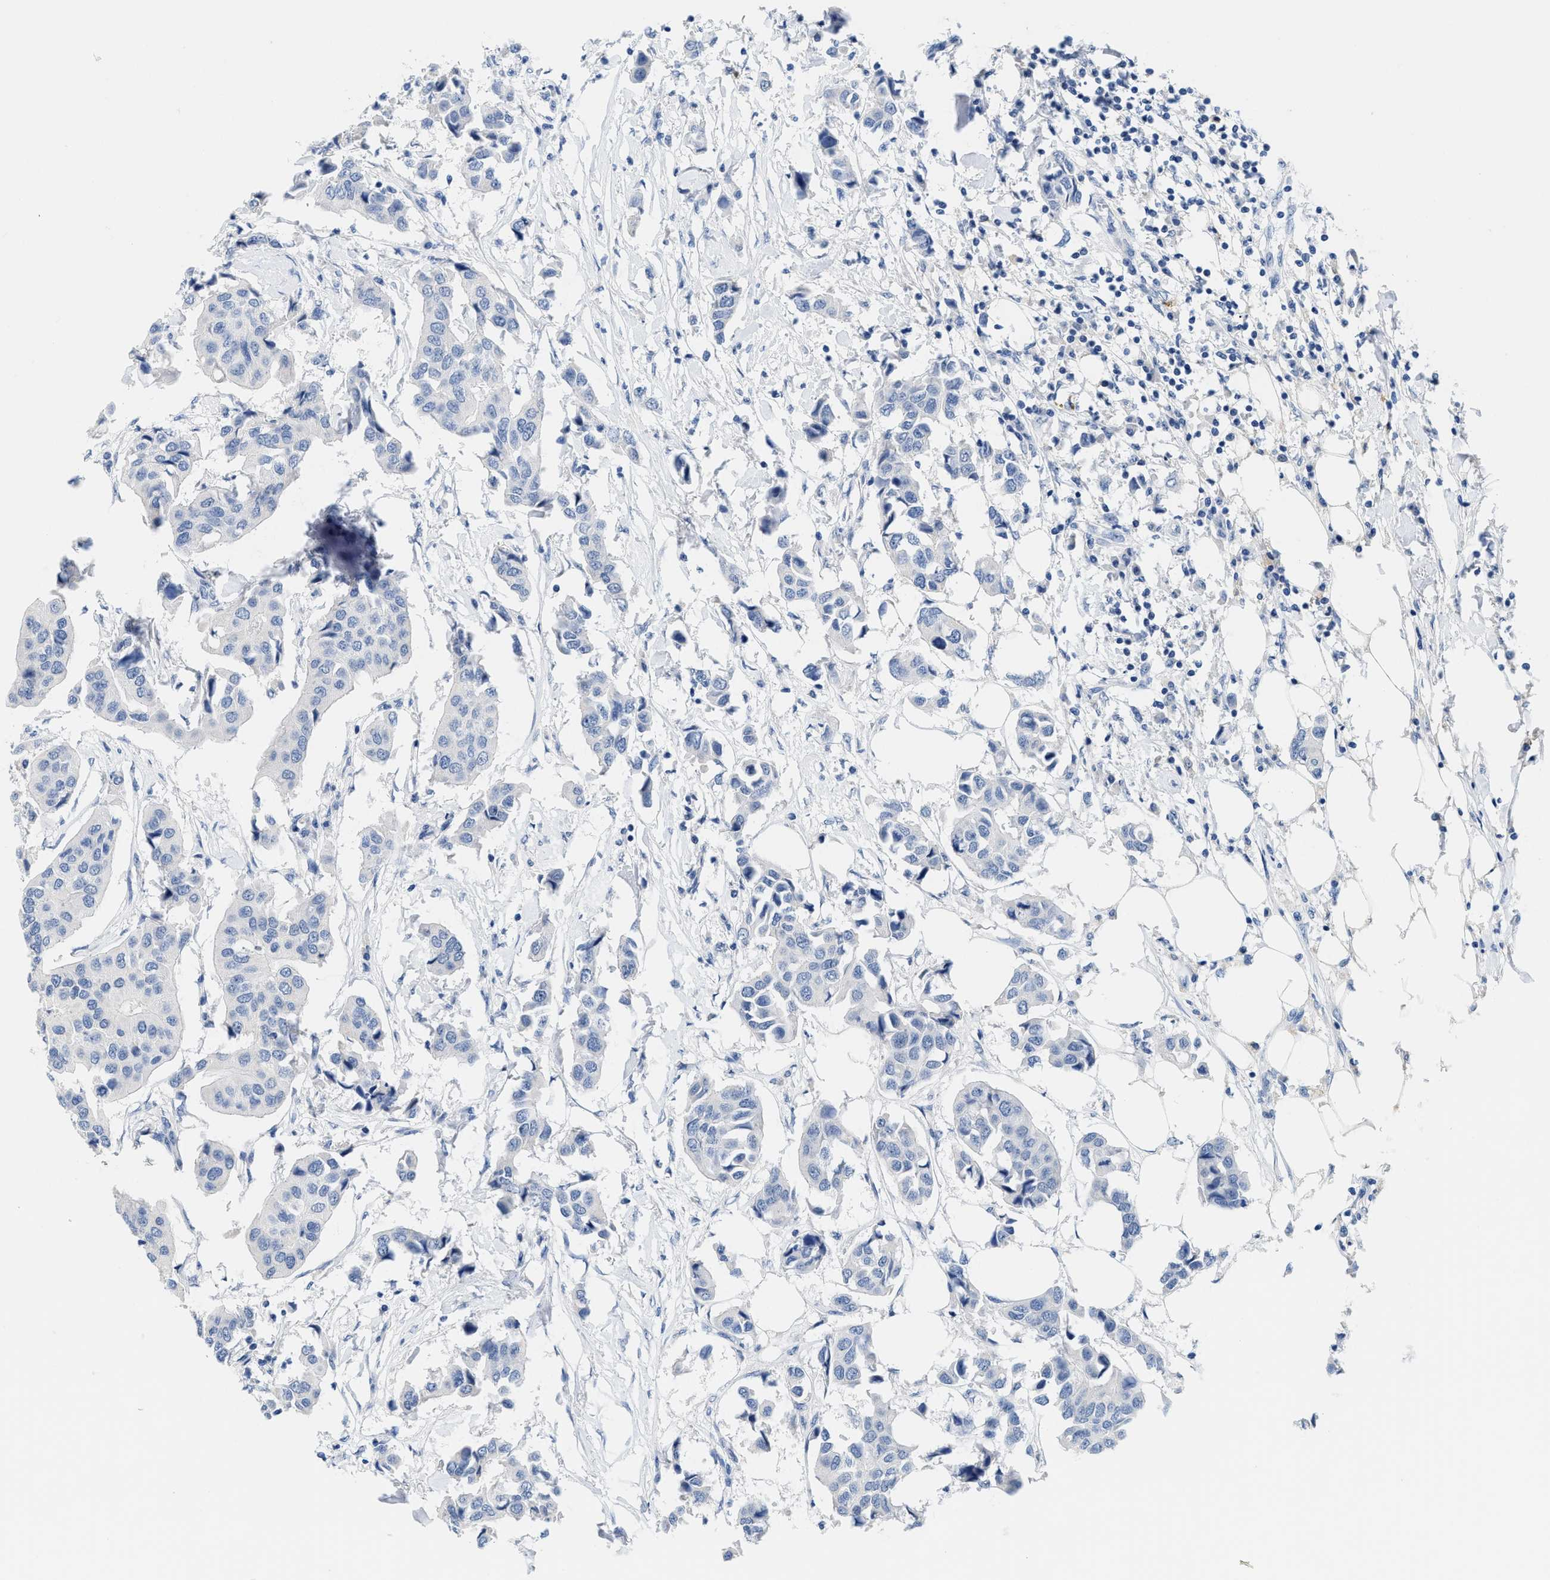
{"staining": {"intensity": "negative", "quantity": "none", "location": "none"}, "tissue": "breast cancer", "cell_type": "Tumor cells", "image_type": "cancer", "snomed": [{"axis": "morphology", "description": "Duct carcinoma"}, {"axis": "topography", "description": "Breast"}], "caption": "IHC micrograph of neoplastic tissue: human breast infiltrating ductal carcinoma stained with DAB displays no significant protein positivity in tumor cells.", "gene": "CR1", "patient": {"sex": "female", "age": 80}}